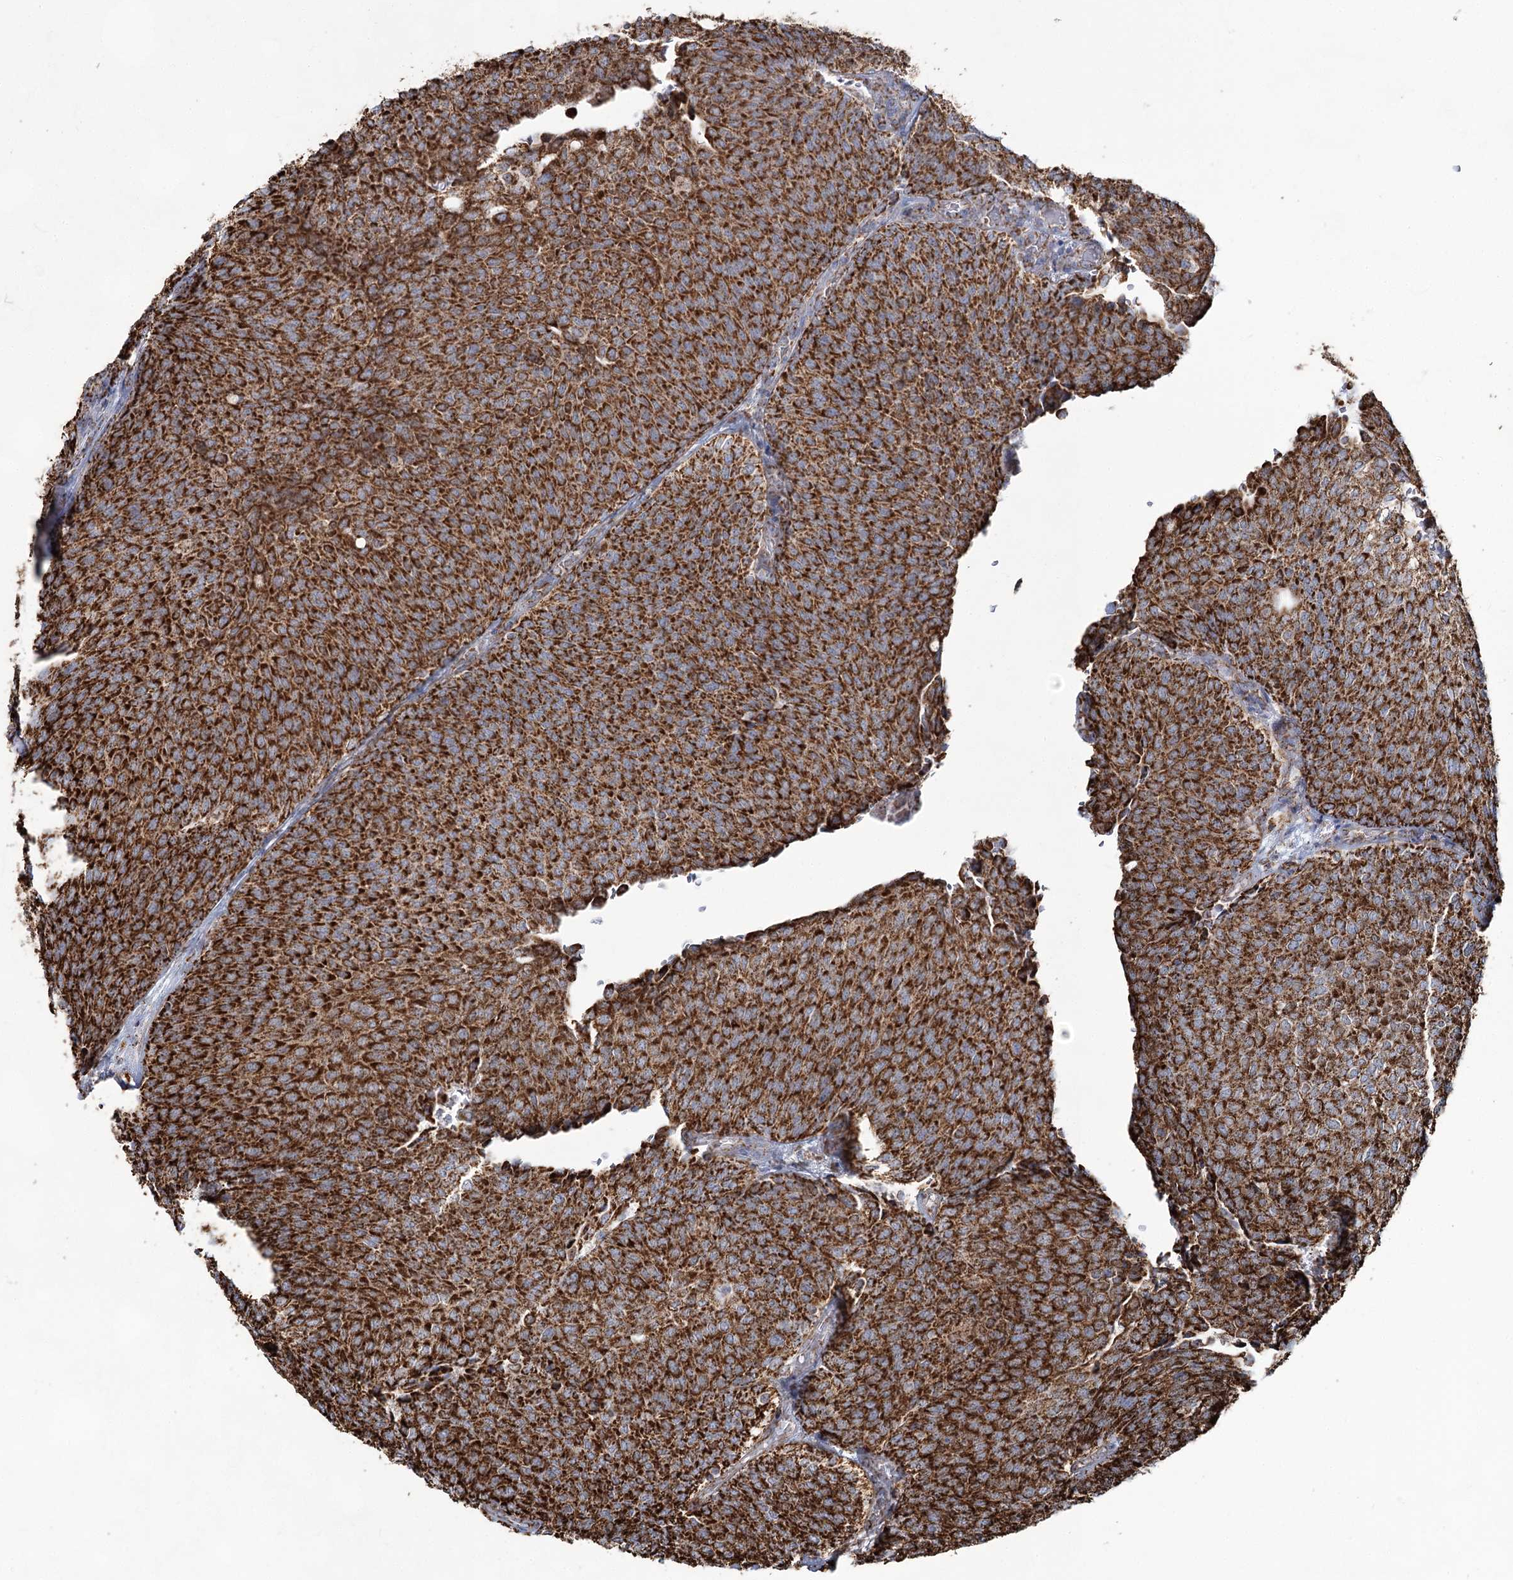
{"staining": {"intensity": "strong", "quantity": ">75%", "location": "cytoplasmic/membranous"}, "tissue": "urothelial cancer", "cell_type": "Tumor cells", "image_type": "cancer", "snomed": [{"axis": "morphology", "description": "Urothelial carcinoma, Low grade"}, {"axis": "topography", "description": "Urinary bladder"}], "caption": "Urothelial cancer stained with DAB immunohistochemistry (IHC) demonstrates high levels of strong cytoplasmic/membranous positivity in approximately >75% of tumor cells. (IHC, brightfield microscopy, high magnification).", "gene": "CWF19L1", "patient": {"sex": "female", "age": 79}}